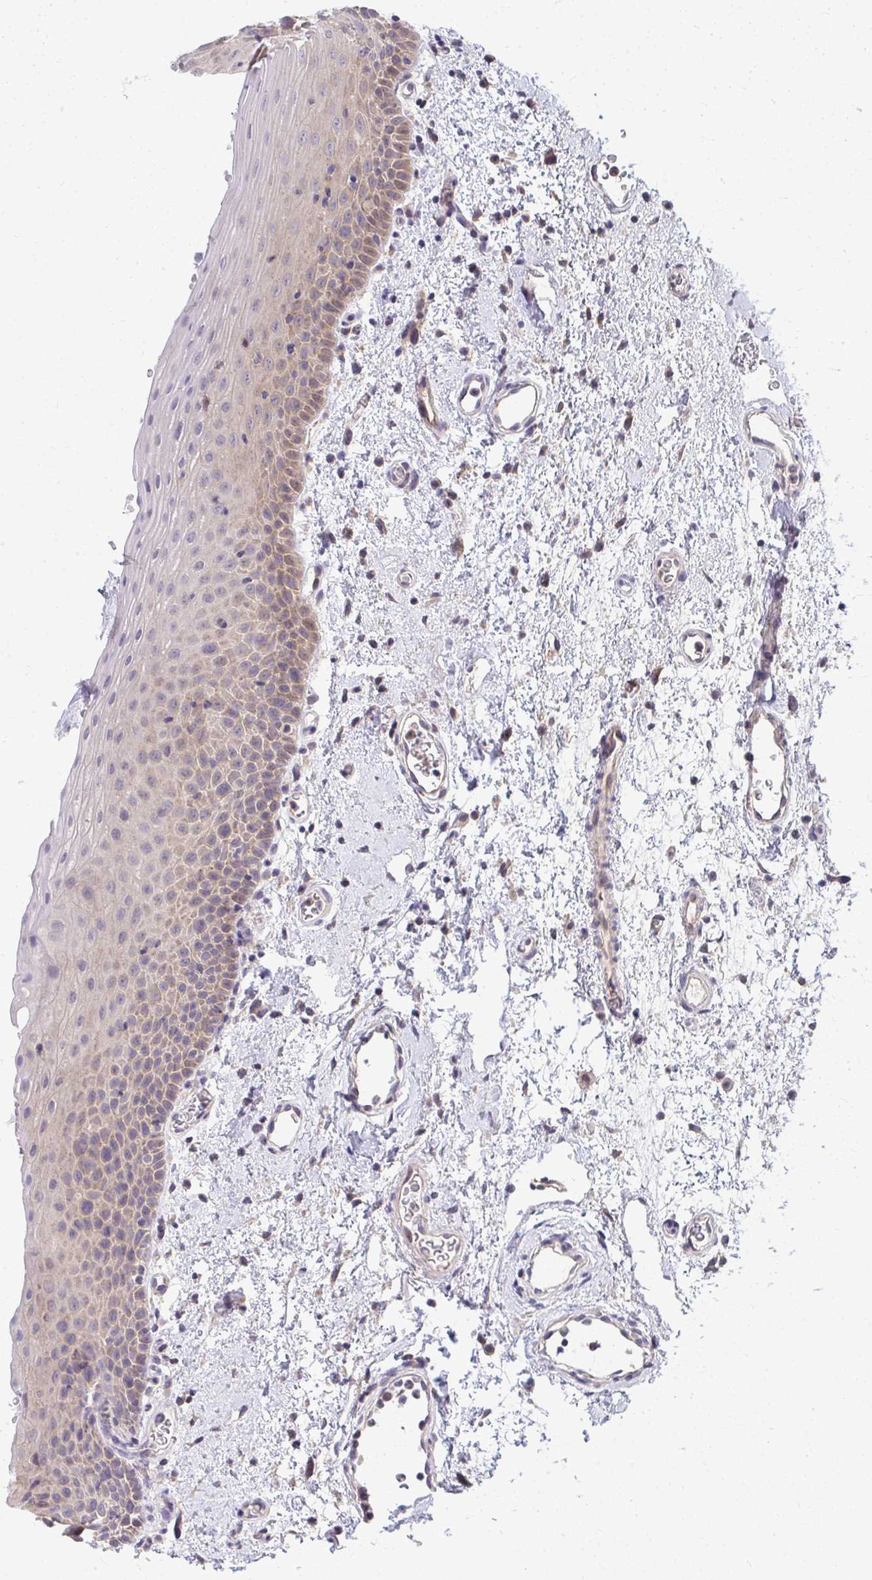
{"staining": {"intensity": "weak", "quantity": "25%-75%", "location": "cytoplasmic/membranous"}, "tissue": "oral mucosa", "cell_type": "Squamous epithelial cells", "image_type": "normal", "snomed": [{"axis": "morphology", "description": "Normal tissue, NOS"}, {"axis": "topography", "description": "Oral tissue"}, {"axis": "topography", "description": "Head-Neck"}], "caption": "Immunohistochemical staining of unremarkable human oral mucosa shows 25%-75% levels of weak cytoplasmic/membranous protein staining in approximately 25%-75% of squamous epithelial cells.", "gene": "HDHD2", "patient": {"sex": "female", "age": 55}}